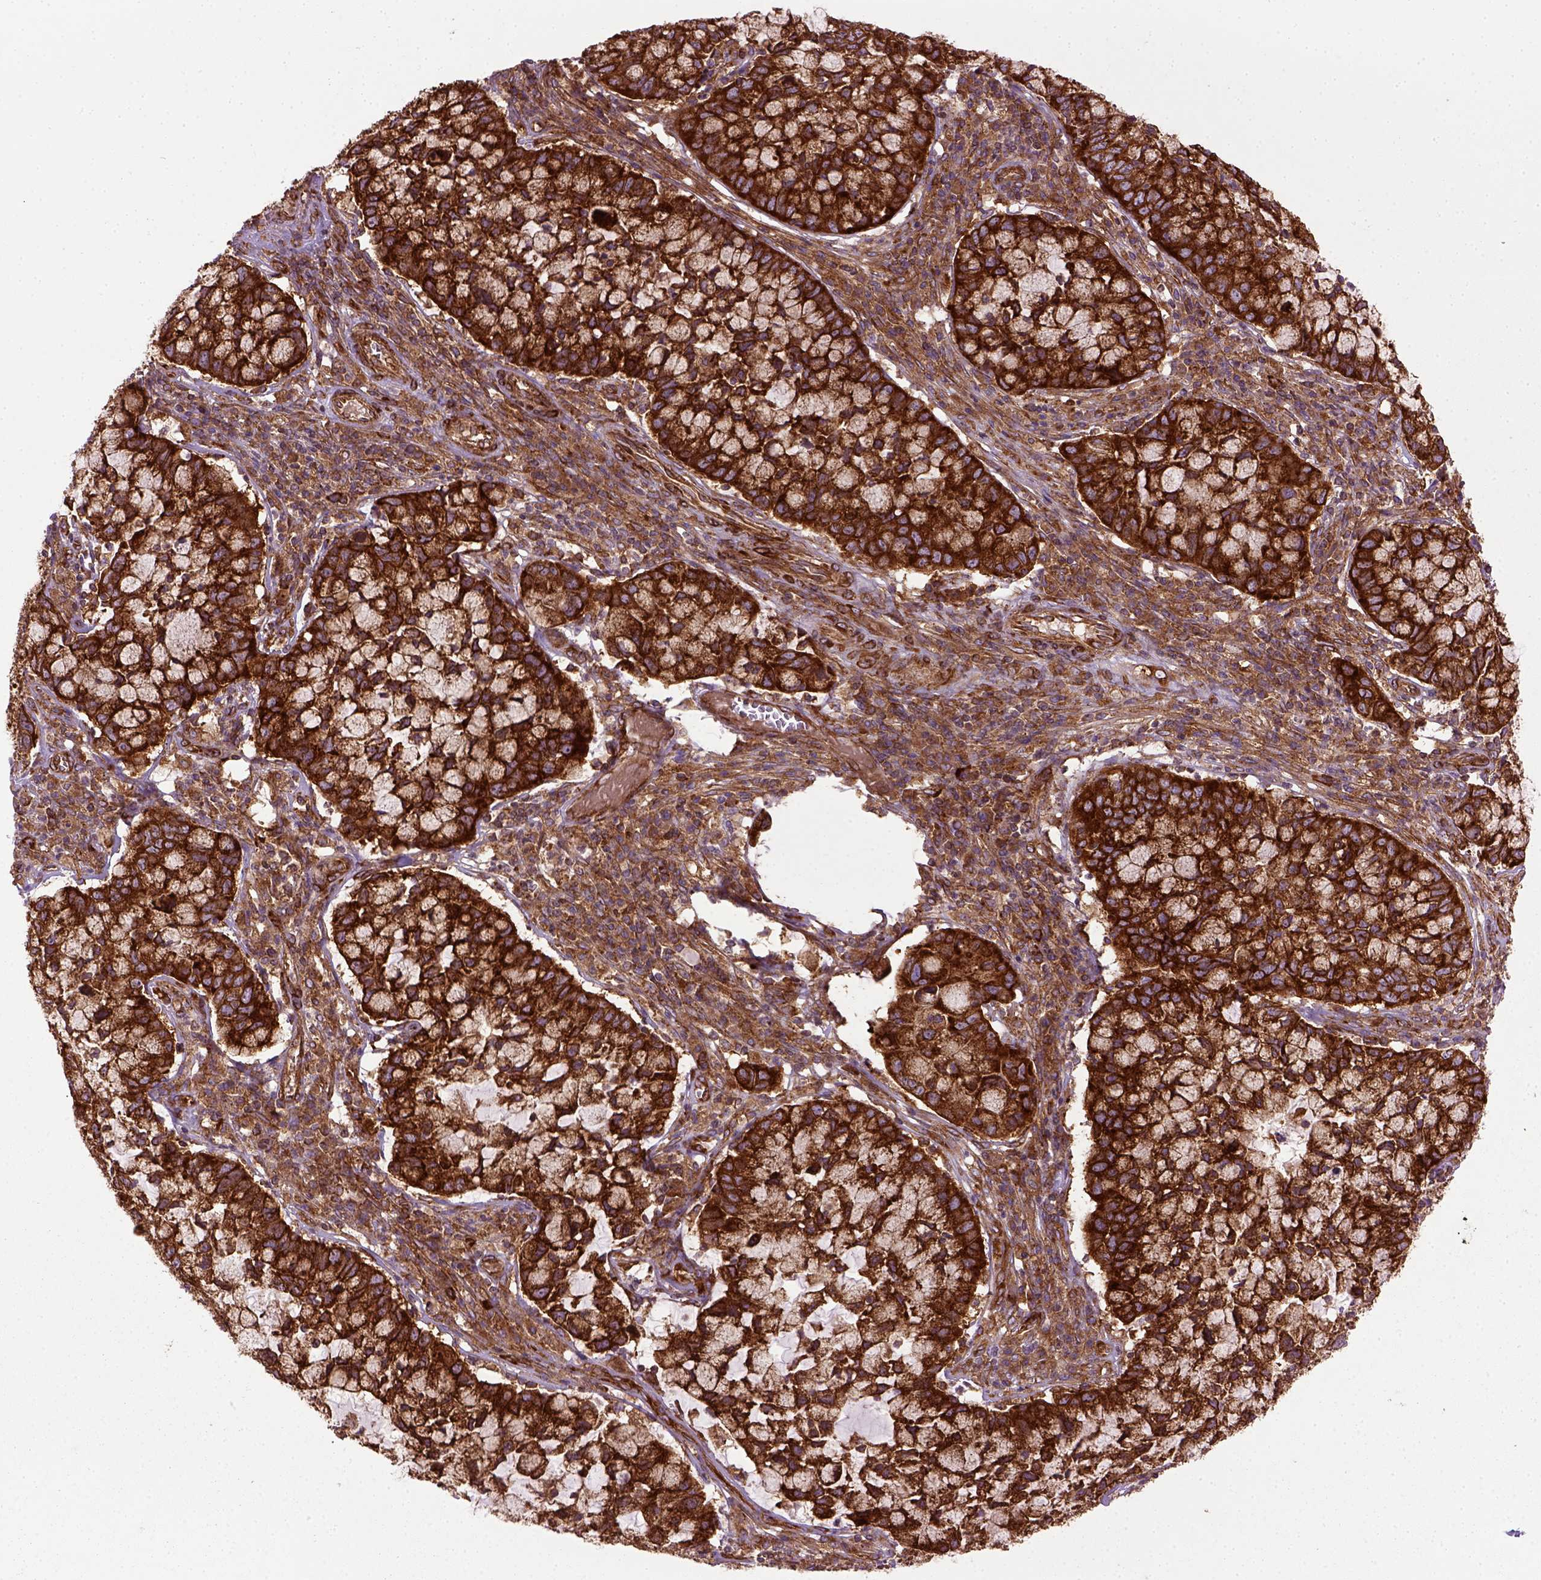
{"staining": {"intensity": "strong", "quantity": ">75%", "location": "cytoplasmic/membranous"}, "tissue": "cervical cancer", "cell_type": "Tumor cells", "image_type": "cancer", "snomed": [{"axis": "morphology", "description": "Adenocarcinoma, NOS"}, {"axis": "topography", "description": "Cervix"}], "caption": "IHC of human cervical cancer reveals high levels of strong cytoplasmic/membranous staining in approximately >75% of tumor cells.", "gene": "CAPRIN1", "patient": {"sex": "female", "age": 40}}